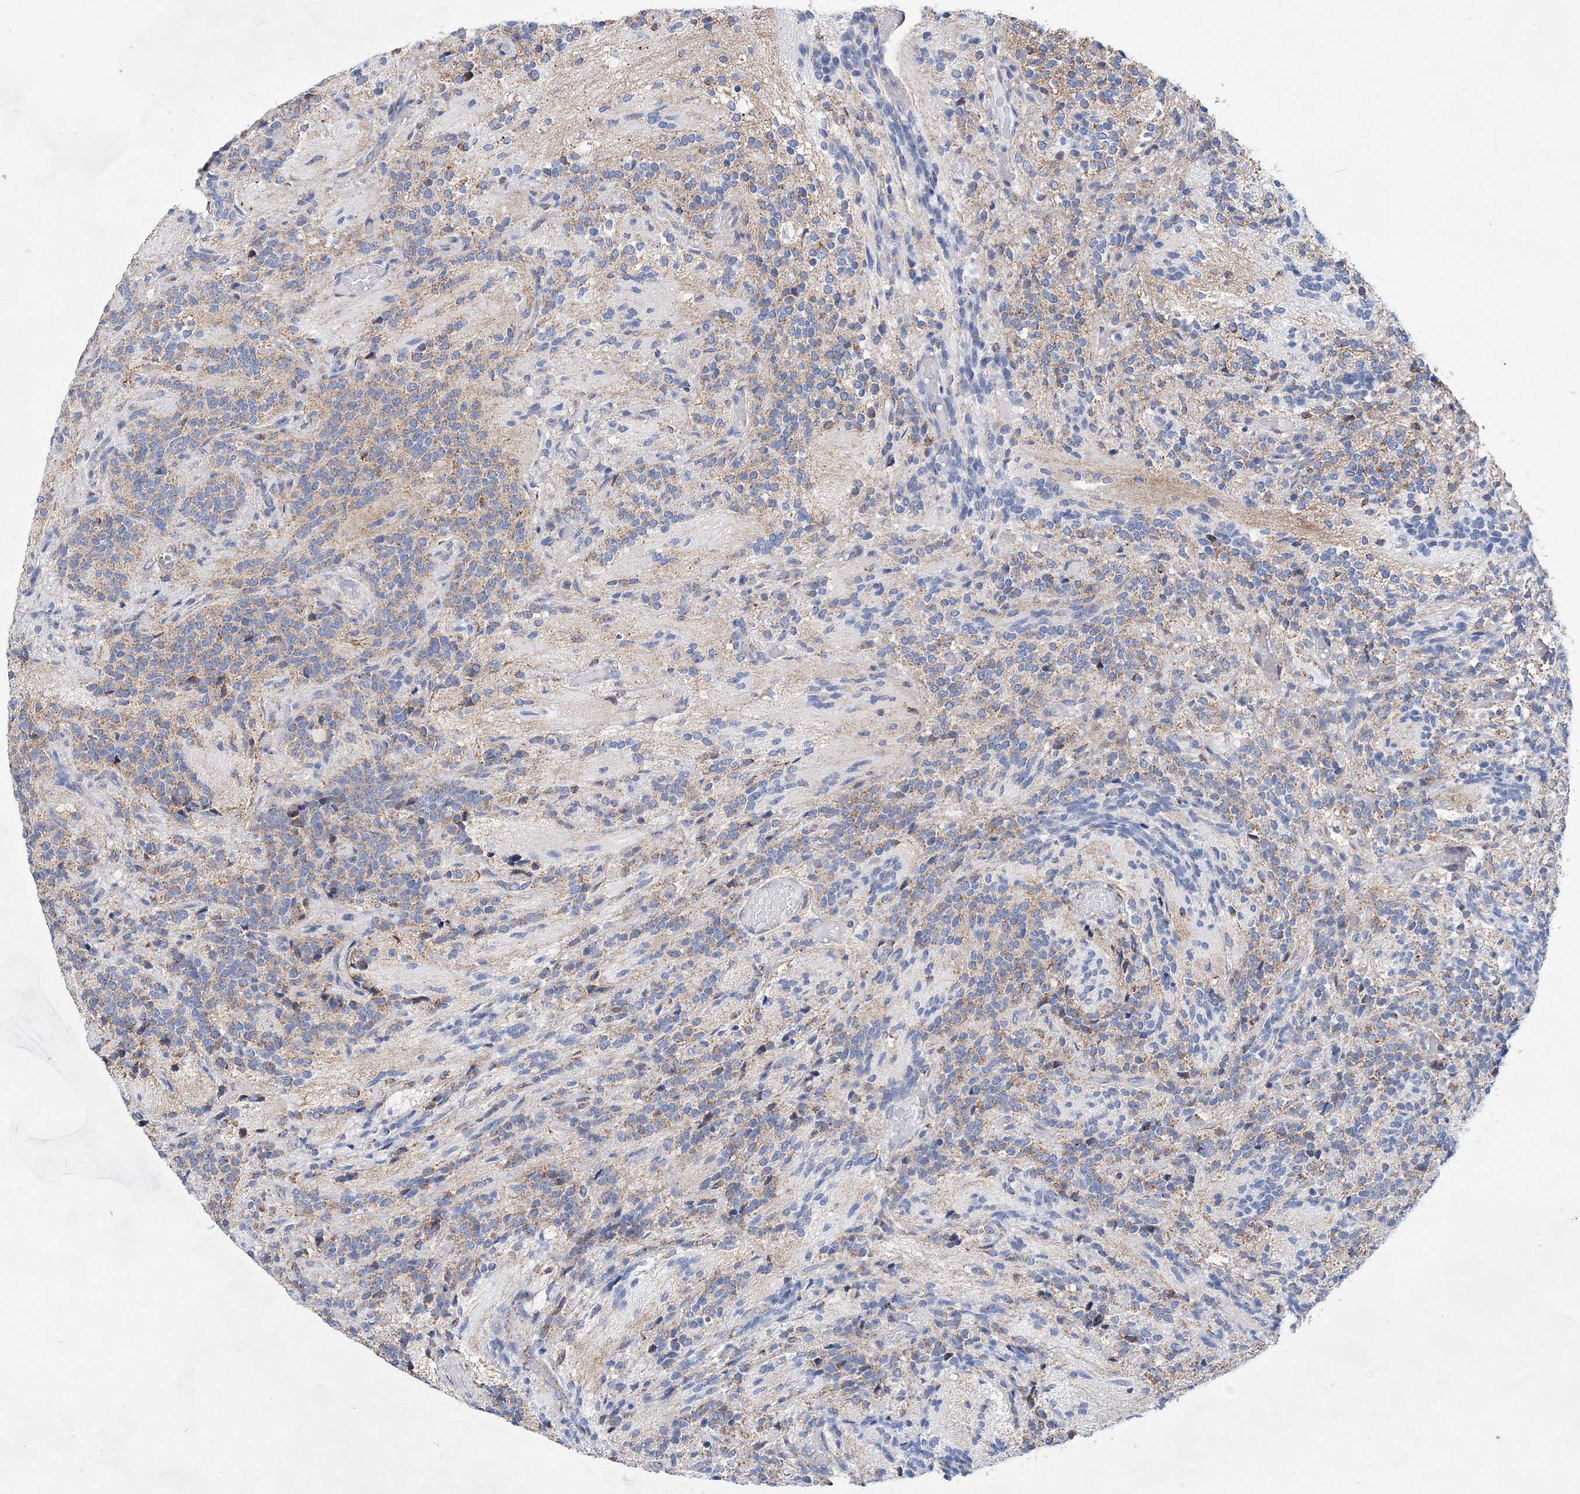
{"staining": {"intensity": "weak", "quantity": "<25%", "location": "cytoplasmic/membranous"}, "tissue": "glioma", "cell_type": "Tumor cells", "image_type": "cancer", "snomed": [{"axis": "morphology", "description": "Glioma, malignant, Low grade"}, {"axis": "topography", "description": "Brain"}], "caption": "There is no significant staining in tumor cells of malignant glioma (low-grade).", "gene": "ACOT9", "patient": {"sex": "female", "age": 1}}